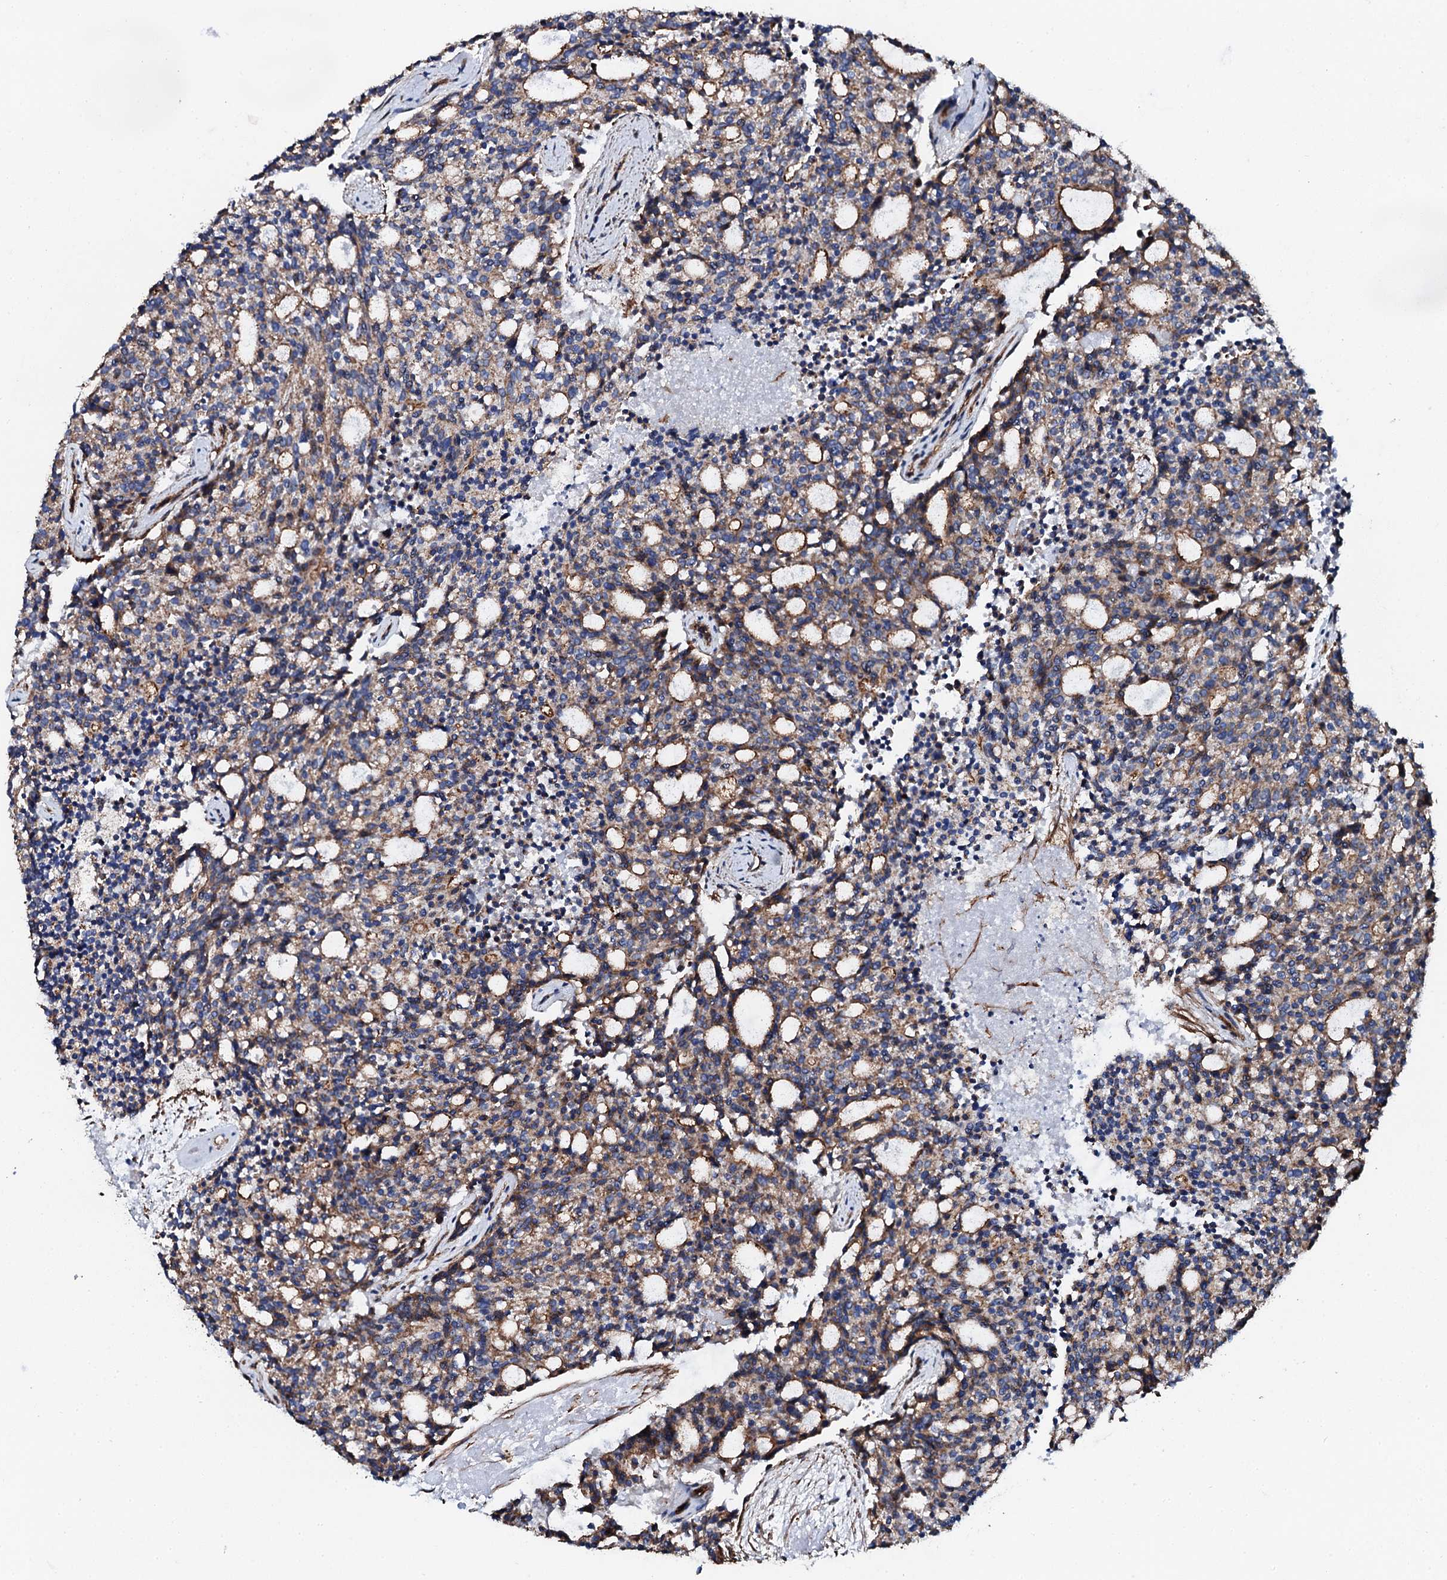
{"staining": {"intensity": "moderate", "quantity": "25%-75%", "location": "cytoplasmic/membranous"}, "tissue": "carcinoid", "cell_type": "Tumor cells", "image_type": "cancer", "snomed": [{"axis": "morphology", "description": "Carcinoid, malignant, NOS"}, {"axis": "topography", "description": "Pancreas"}], "caption": "Immunohistochemistry of carcinoid shows medium levels of moderate cytoplasmic/membranous staining in approximately 25%-75% of tumor cells.", "gene": "INTS10", "patient": {"sex": "female", "age": 54}}